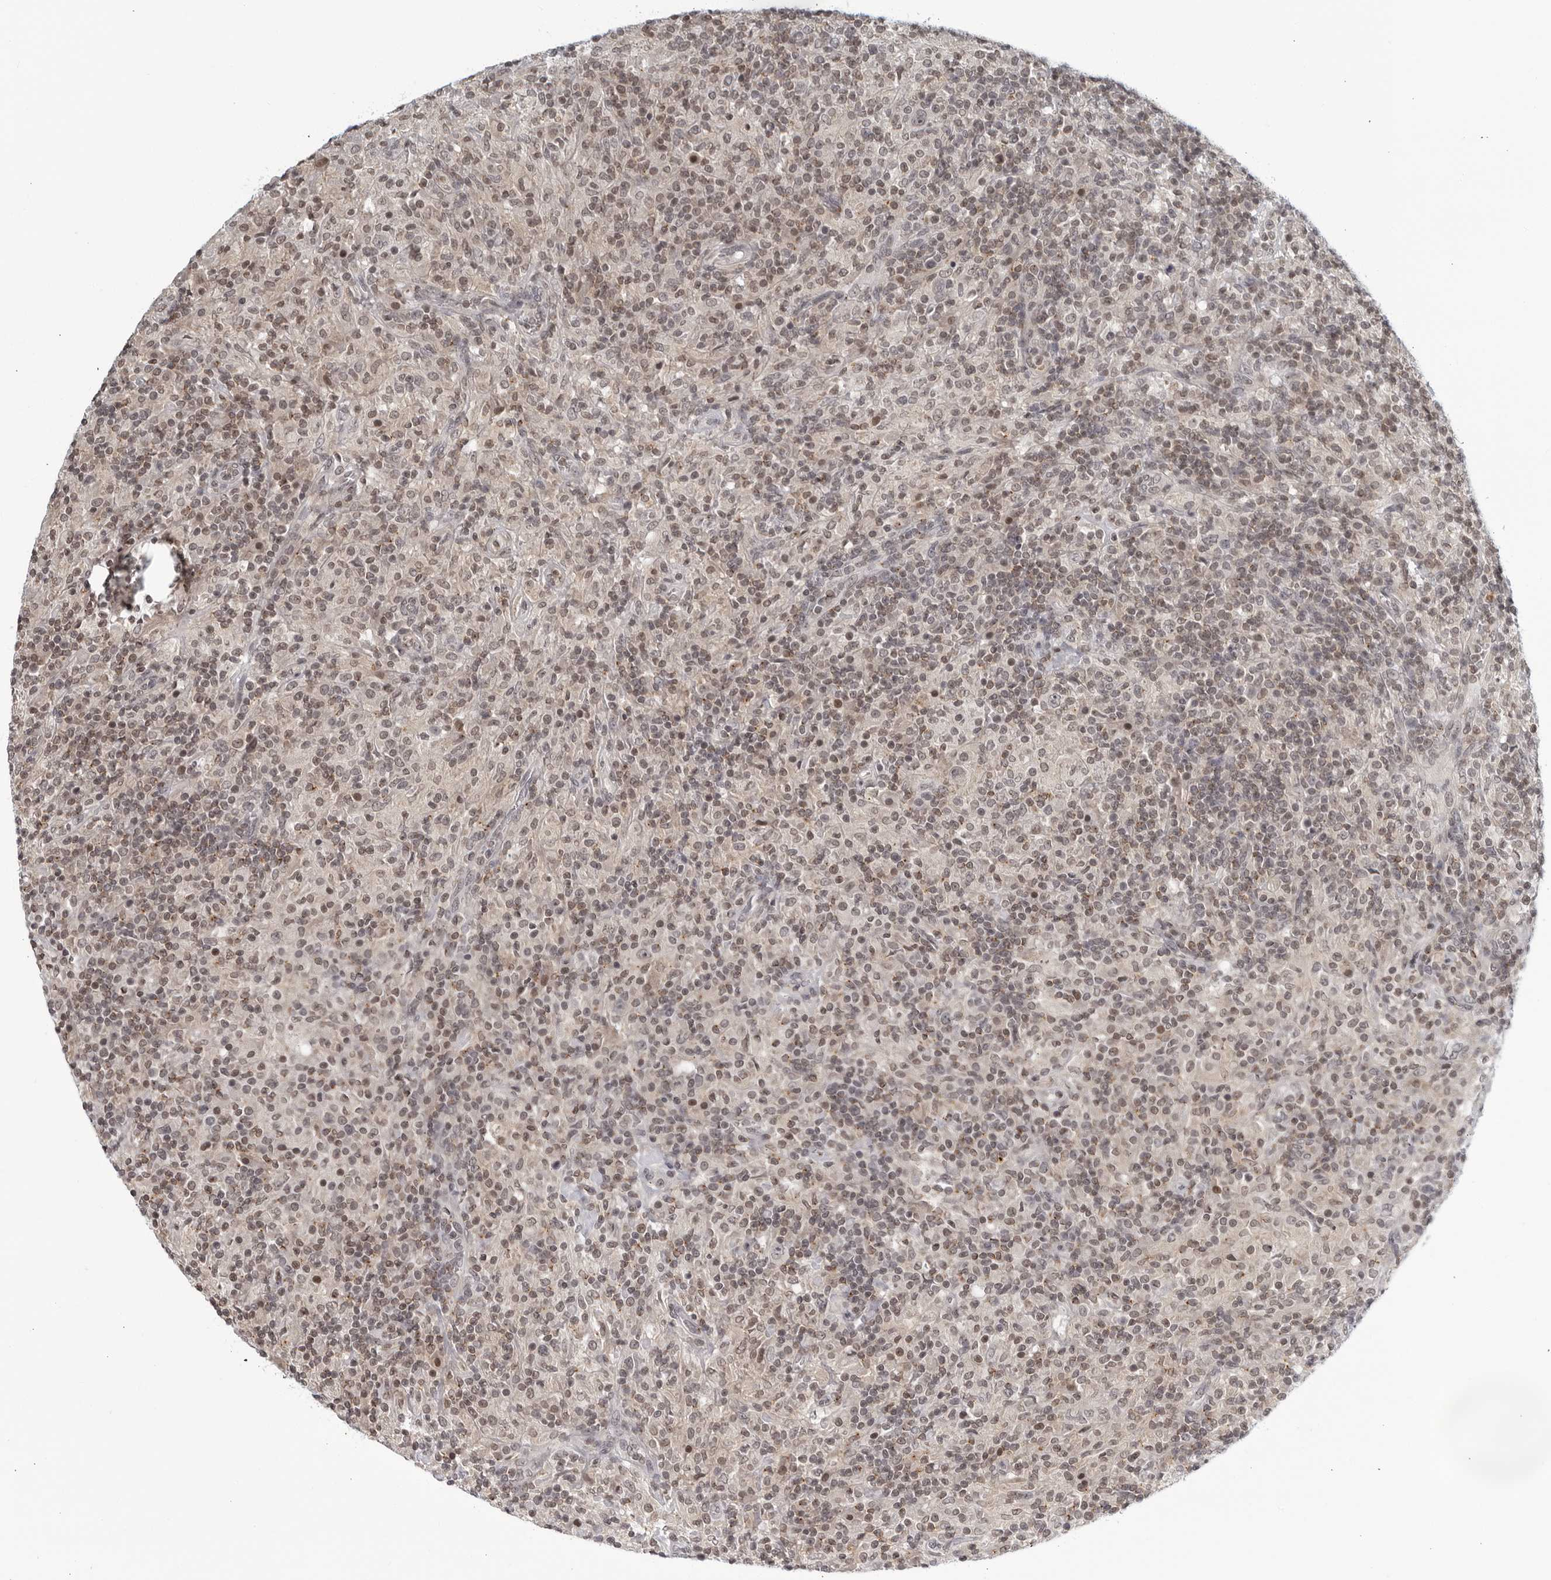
{"staining": {"intensity": "negative", "quantity": "none", "location": "none"}, "tissue": "lymphoma", "cell_type": "Tumor cells", "image_type": "cancer", "snomed": [{"axis": "morphology", "description": "Hodgkin's disease, NOS"}, {"axis": "topography", "description": "Lymph node"}], "caption": "Human Hodgkin's disease stained for a protein using IHC exhibits no expression in tumor cells.", "gene": "CC2D1B", "patient": {"sex": "male", "age": 70}}